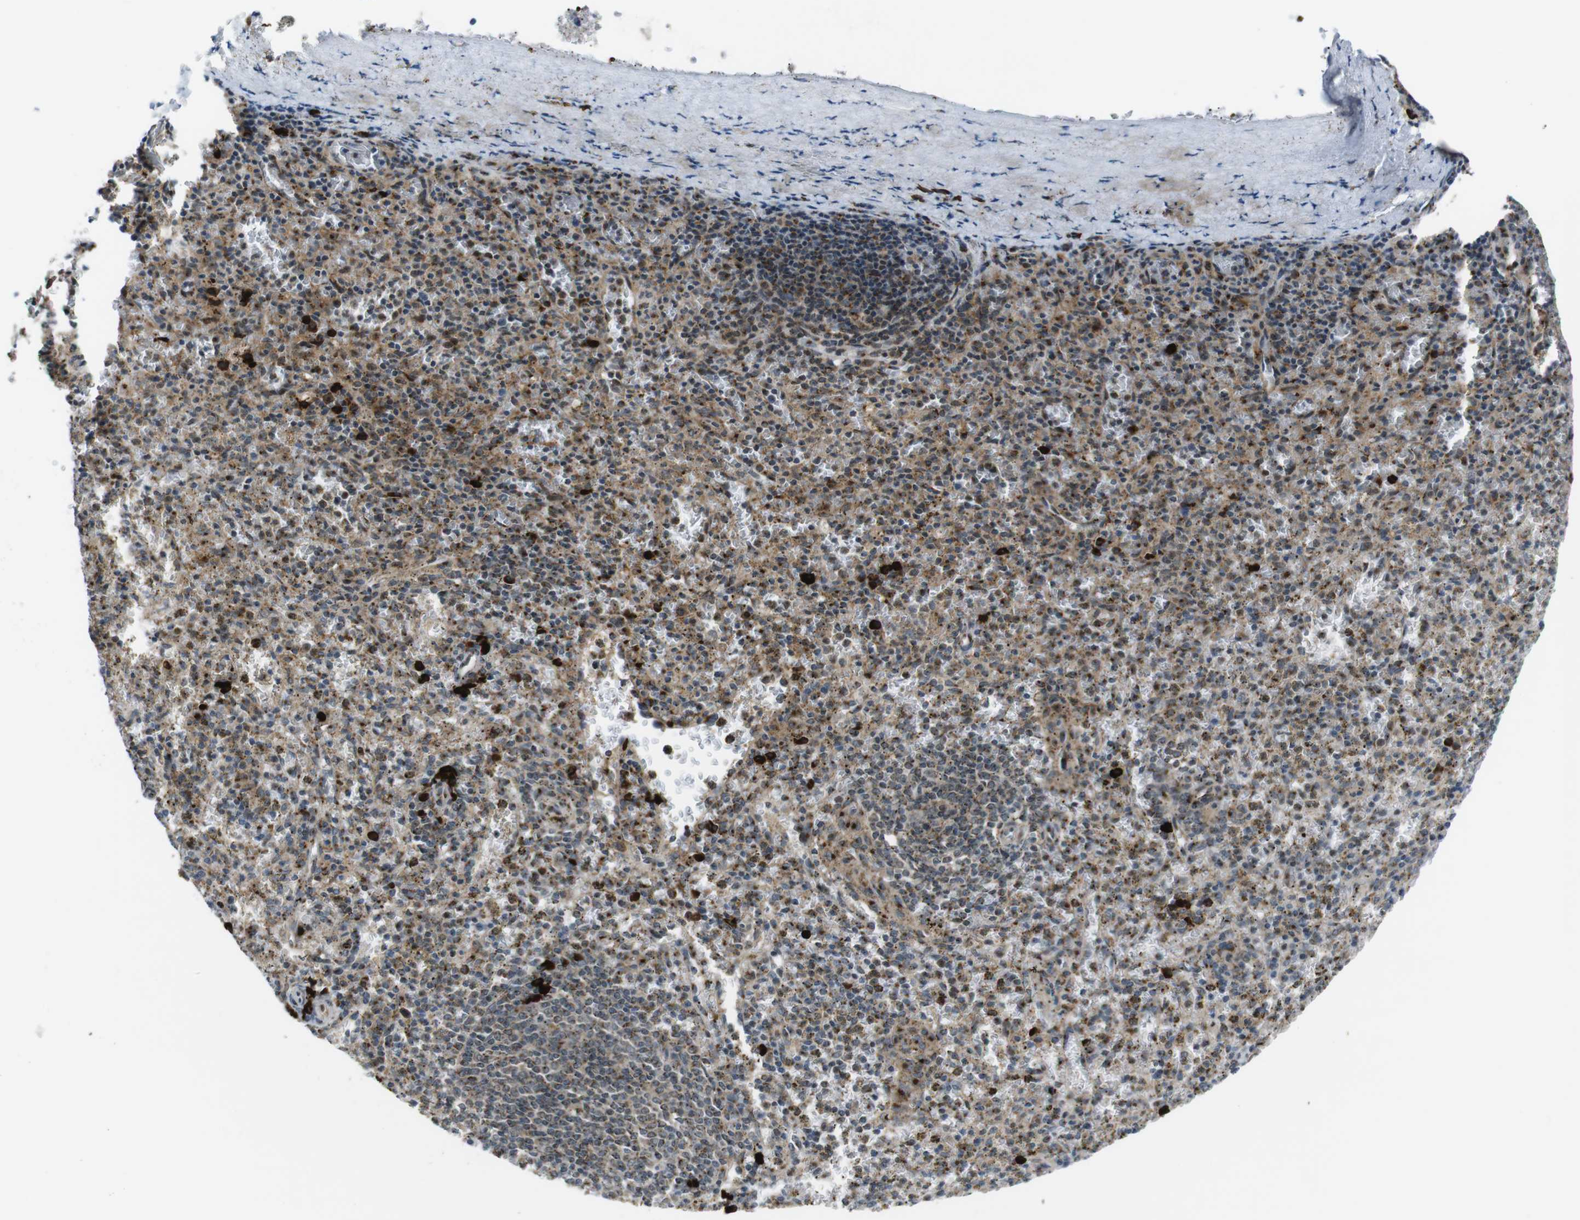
{"staining": {"intensity": "moderate", "quantity": ">75%", "location": "cytoplasmic/membranous"}, "tissue": "spleen", "cell_type": "Cells in red pulp", "image_type": "normal", "snomed": [{"axis": "morphology", "description": "Normal tissue, NOS"}, {"axis": "topography", "description": "Spleen"}], "caption": "Spleen was stained to show a protein in brown. There is medium levels of moderate cytoplasmic/membranous staining in about >75% of cells in red pulp. Using DAB (brown) and hematoxylin (blue) stains, captured at high magnification using brightfield microscopy.", "gene": "ZFPL1", "patient": {"sex": "male", "age": 72}}